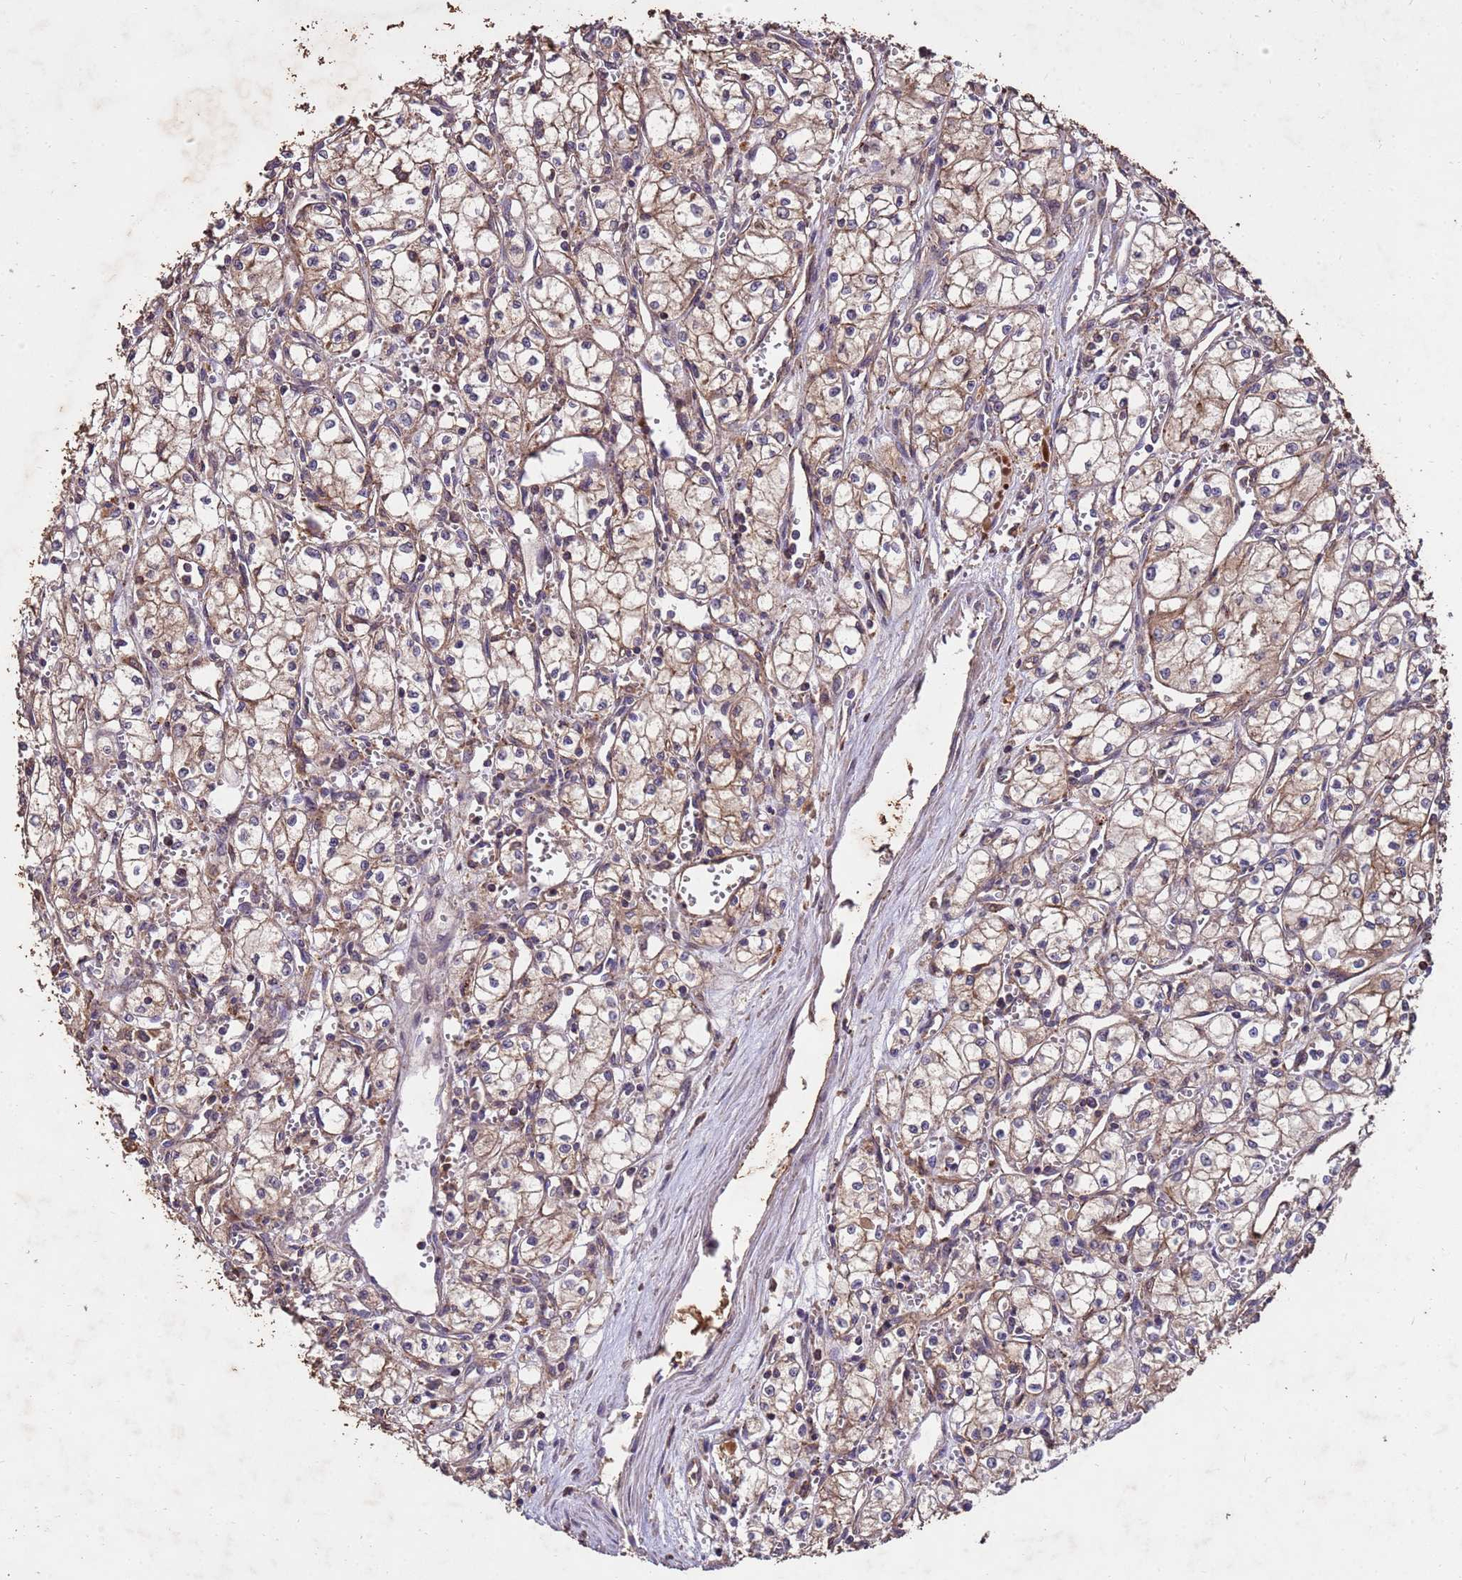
{"staining": {"intensity": "moderate", "quantity": ">75%", "location": "cytoplasmic/membranous"}, "tissue": "renal cancer", "cell_type": "Tumor cells", "image_type": "cancer", "snomed": [{"axis": "morphology", "description": "Adenocarcinoma, NOS"}, {"axis": "topography", "description": "Kidney"}], "caption": "Immunohistochemical staining of human renal cancer (adenocarcinoma) shows medium levels of moderate cytoplasmic/membranous protein positivity in about >75% of tumor cells.", "gene": "TOR4A", "patient": {"sex": "male", "age": 59}}